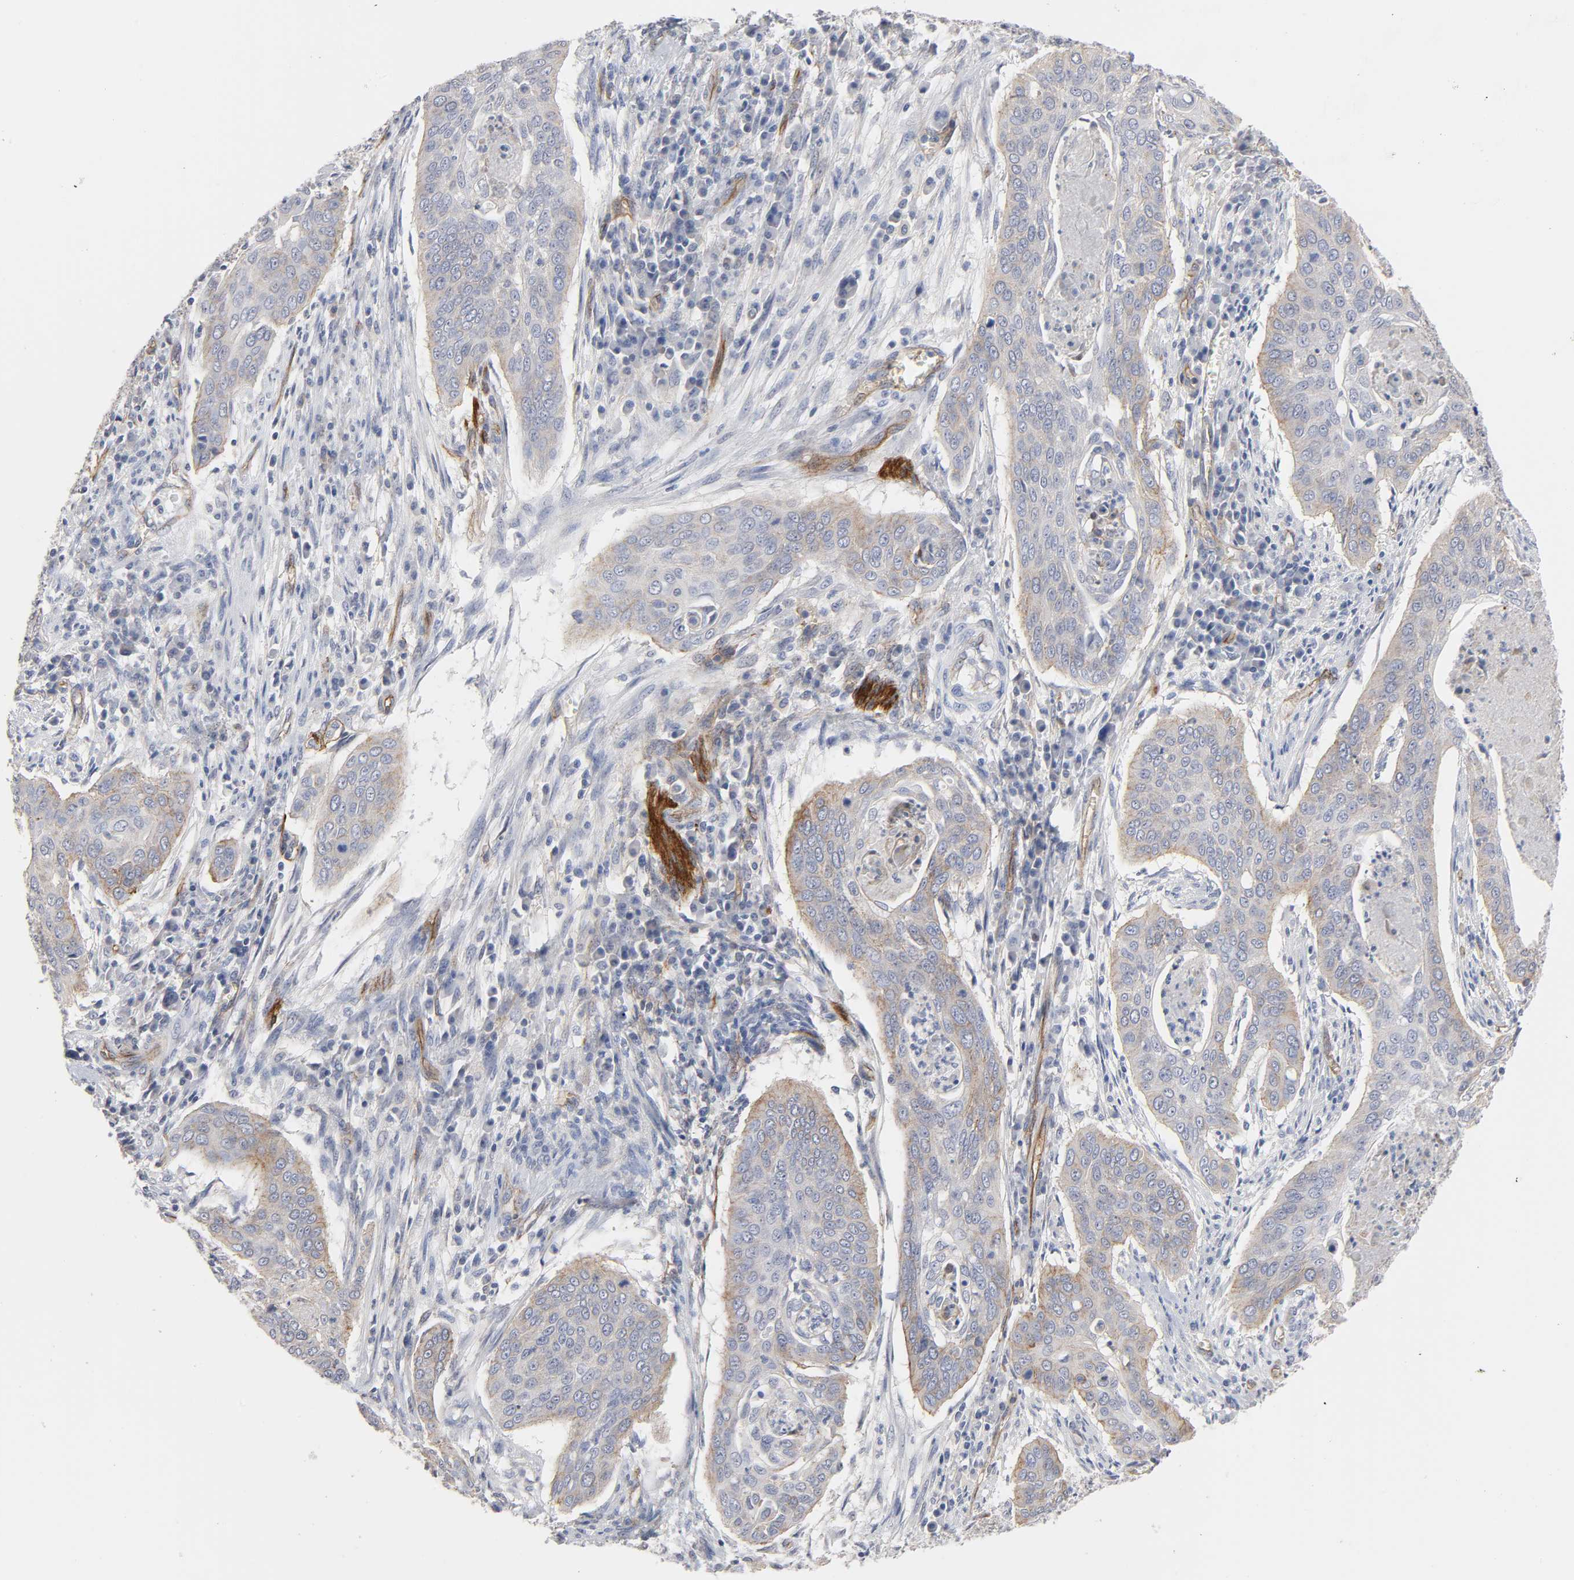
{"staining": {"intensity": "weak", "quantity": "25%-75%", "location": "cytoplasmic/membranous"}, "tissue": "cervical cancer", "cell_type": "Tumor cells", "image_type": "cancer", "snomed": [{"axis": "morphology", "description": "Squamous cell carcinoma, NOS"}, {"axis": "topography", "description": "Cervix"}], "caption": "There is low levels of weak cytoplasmic/membranous staining in tumor cells of cervical cancer (squamous cell carcinoma), as demonstrated by immunohistochemical staining (brown color).", "gene": "SPTAN1", "patient": {"sex": "female", "age": 39}}